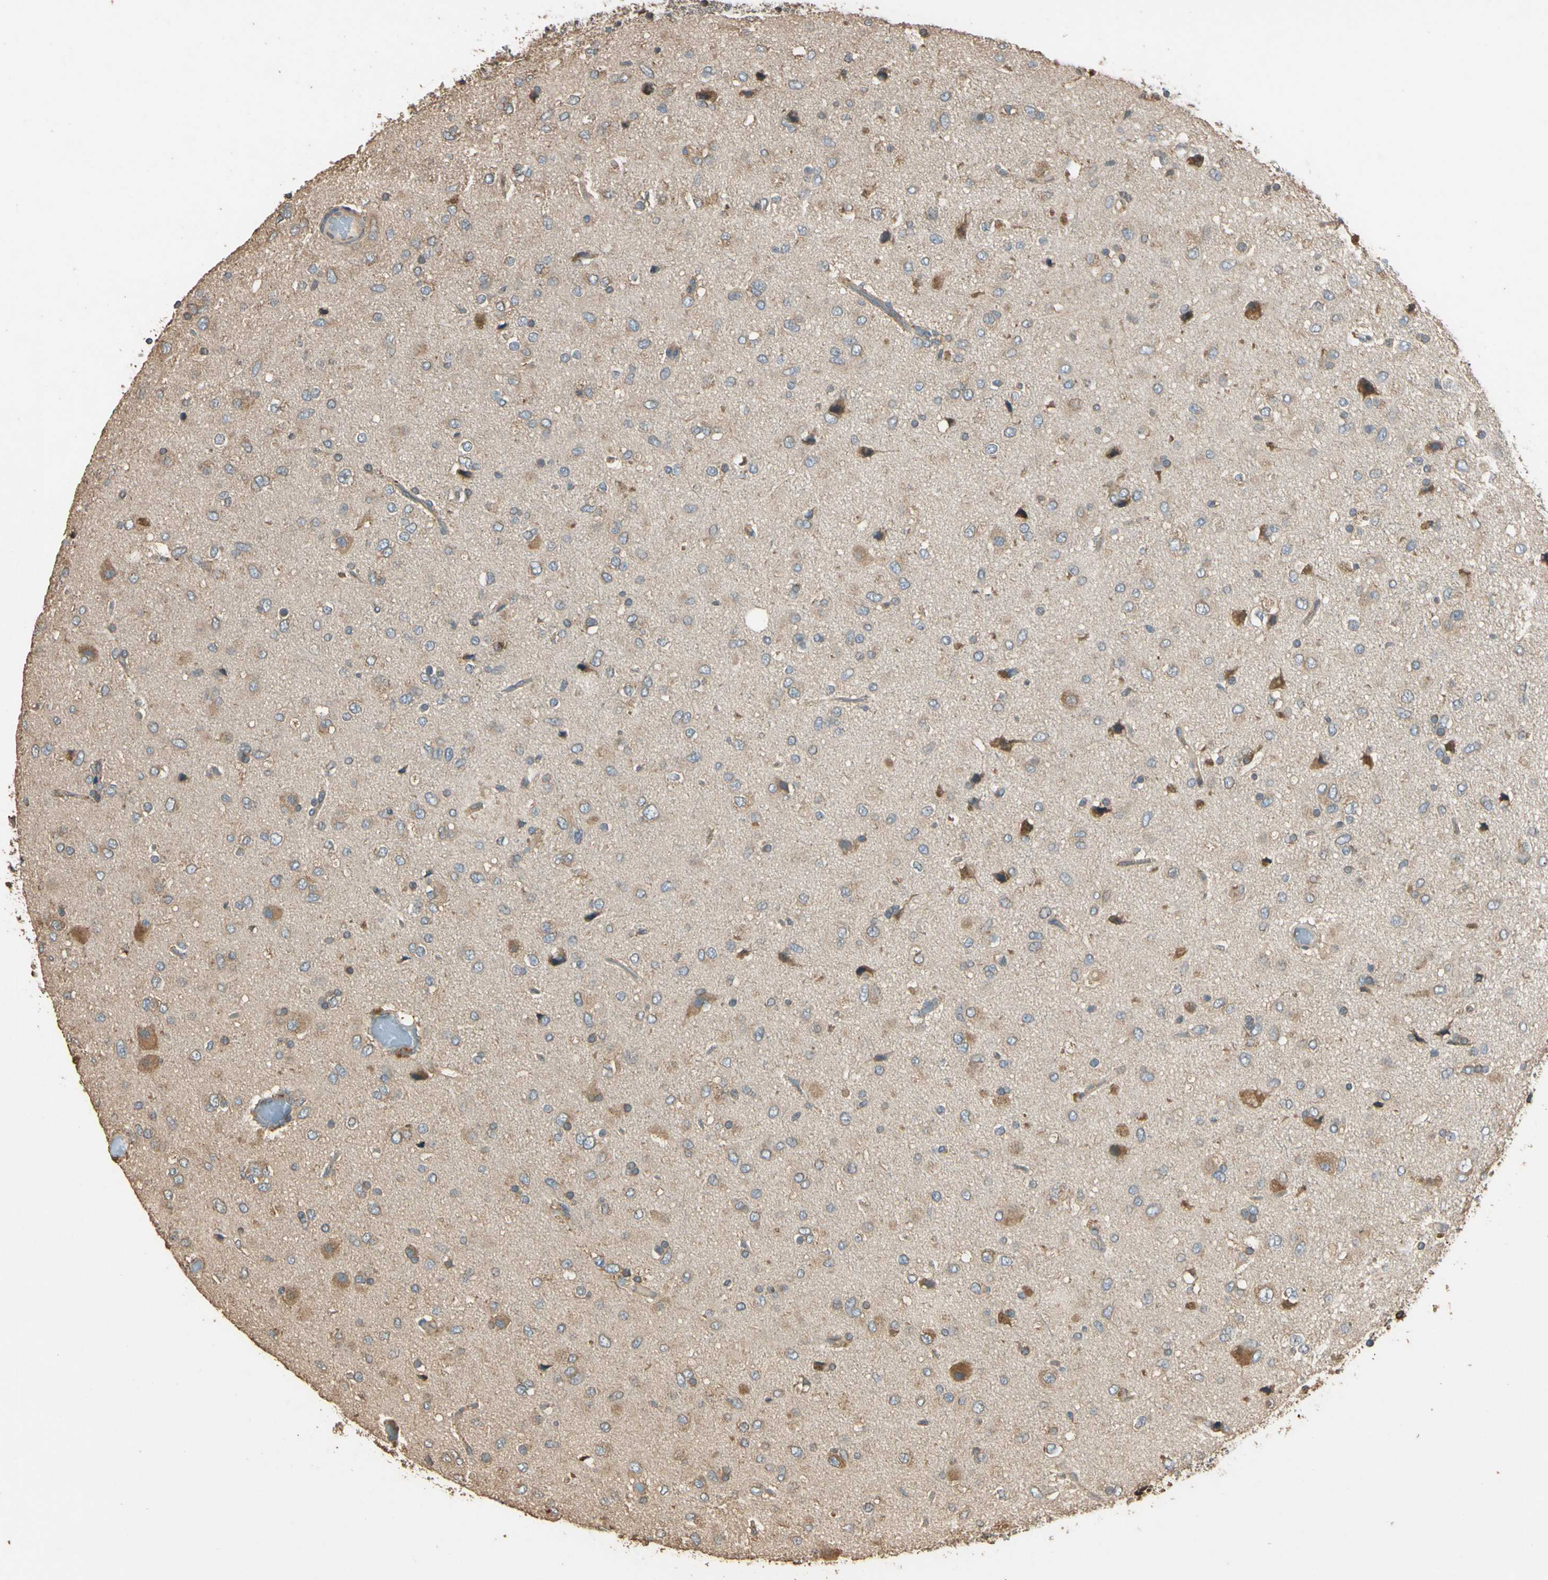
{"staining": {"intensity": "moderate", "quantity": "25%-75%", "location": "cytoplasmic/membranous"}, "tissue": "glioma", "cell_type": "Tumor cells", "image_type": "cancer", "snomed": [{"axis": "morphology", "description": "Glioma, malignant, Low grade"}, {"axis": "topography", "description": "Brain"}], "caption": "A high-resolution micrograph shows IHC staining of glioma, which exhibits moderate cytoplasmic/membranous staining in approximately 25%-75% of tumor cells.", "gene": "STX18", "patient": {"sex": "male", "age": 77}}